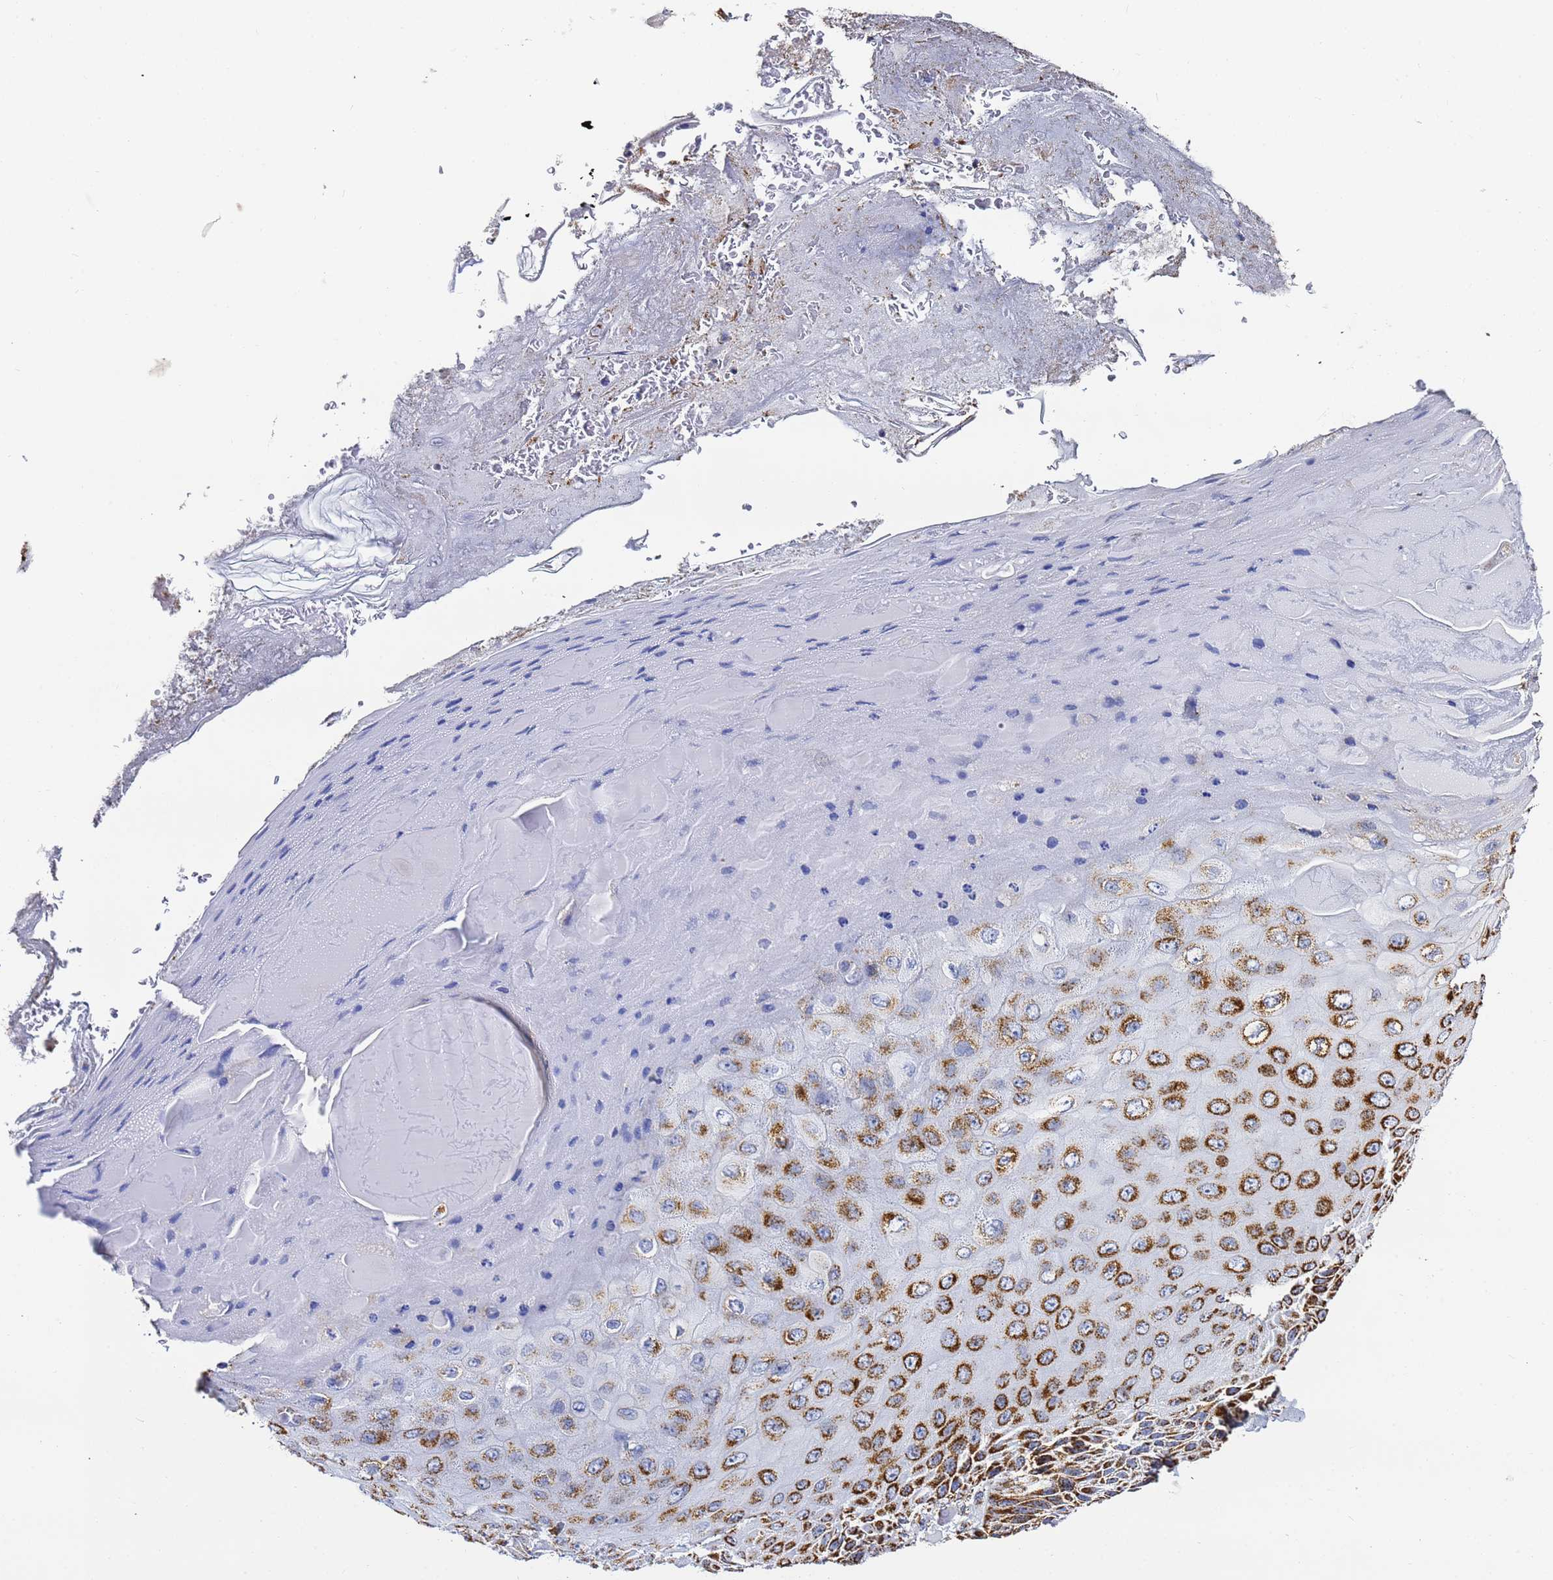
{"staining": {"intensity": "strong", "quantity": ">75%", "location": "cytoplasmic/membranous"}, "tissue": "skin cancer", "cell_type": "Tumor cells", "image_type": "cancer", "snomed": [{"axis": "morphology", "description": "Squamous cell carcinoma, NOS"}, {"axis": "topography", "description": "Skin"}], "caption": "Skin cancer (squamous cell carcinoma) stained with DAB immunohistochemistry demonstrates high levels of strong cytoplasmic/membranous staining in about >75% of tumor cells.", "gene": "PHB2", "patient": {"sex": "female", "age": 88}}